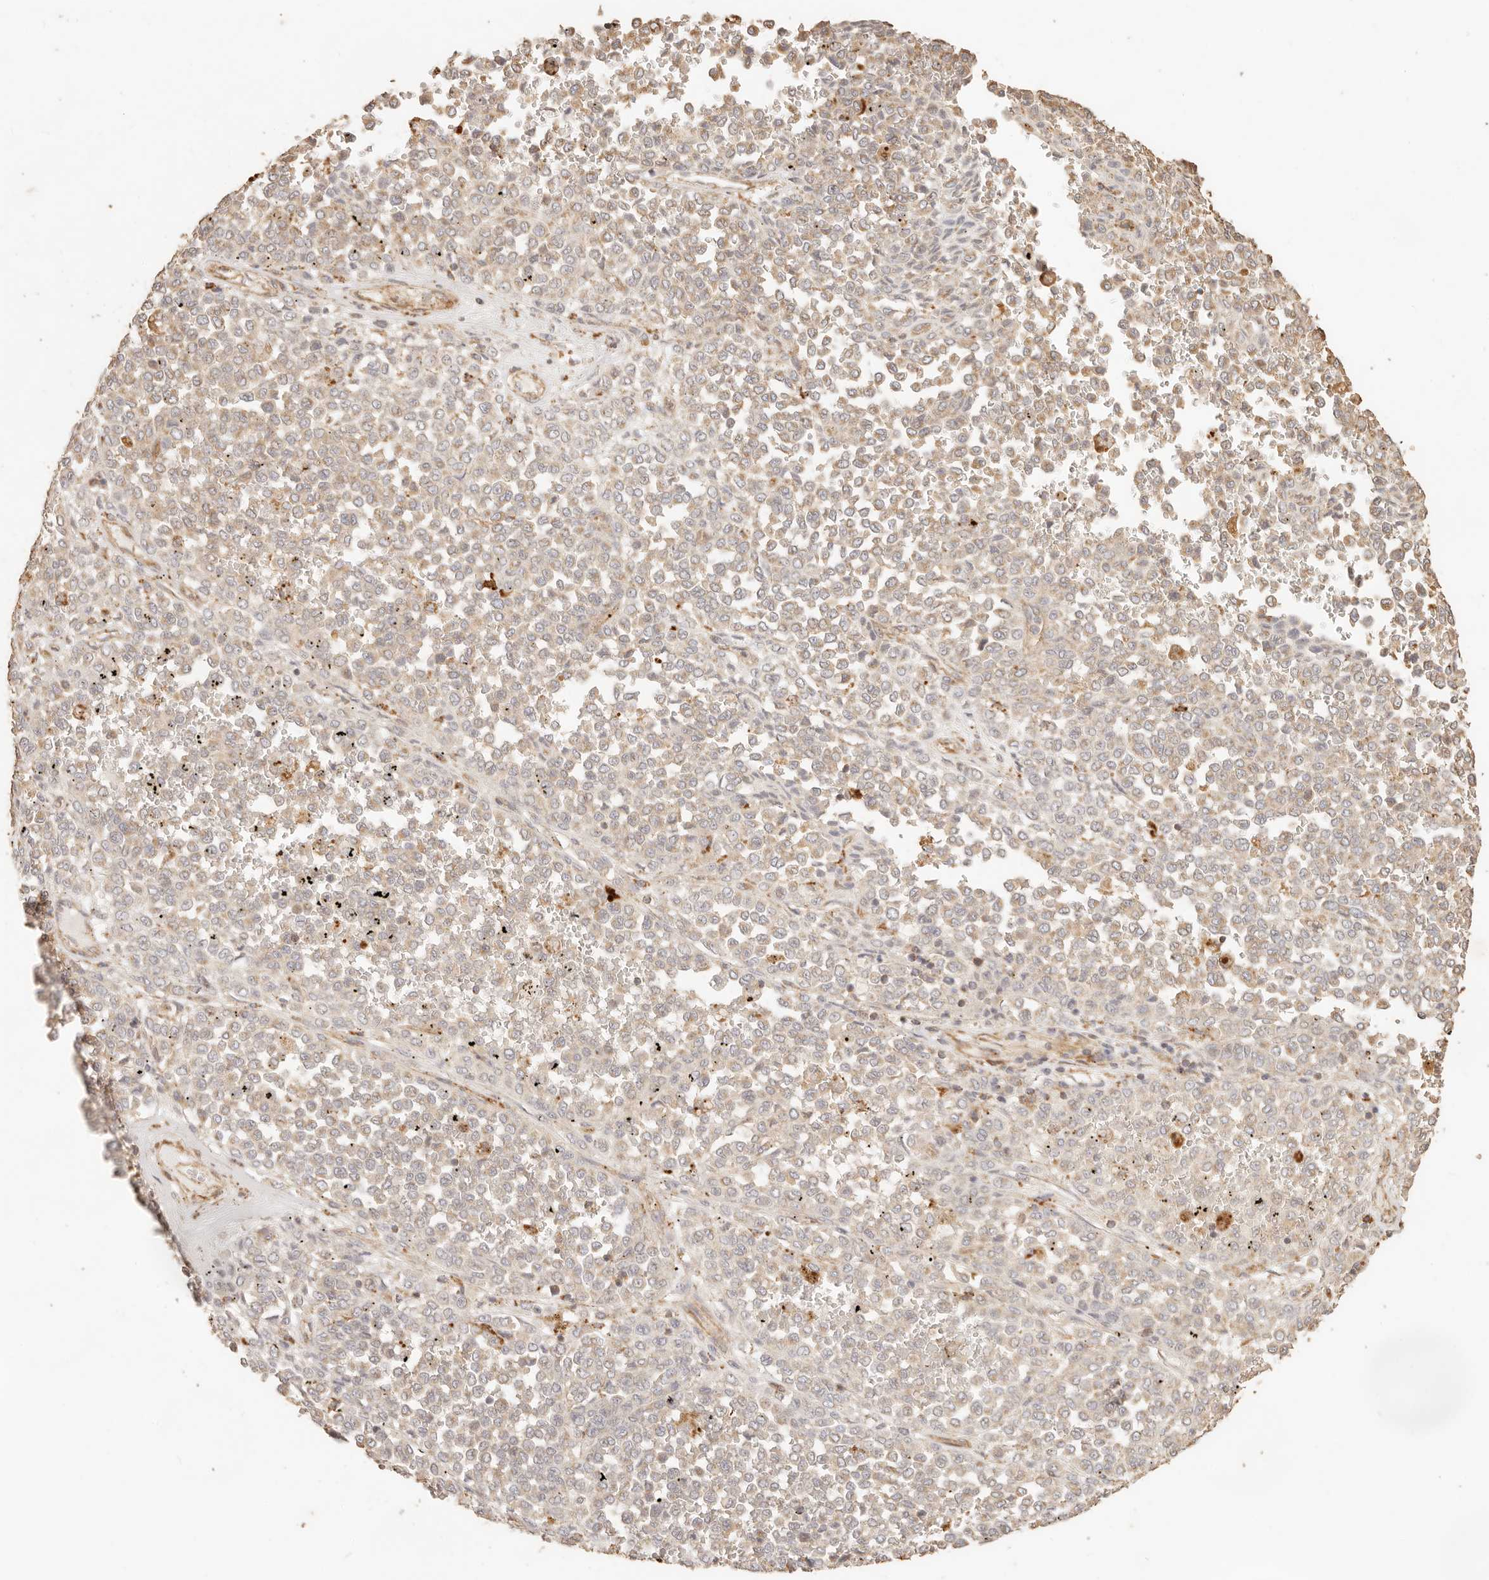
{"staining": {"intensity": "weak", "quantity": ">75%", "location": "cytoplasmic/membranous"}, "tissue": "melanoma", "cell_type": "Tumor cells", "image_type": "cancer", "snomed": [{"axis": "morphology", "description": "Malignant melanoma, Metastatic site"}, {"axis": "topography", "description": "Pancreas"}], "caption": "Melanoma tissue exhibits weak cytoplasmic/membranous expression in approximately >75% of tumor cells, visualized by immunohistochemistry.", "gene": "PTPN22", "patient": {"sex": "female", "age": 30}}